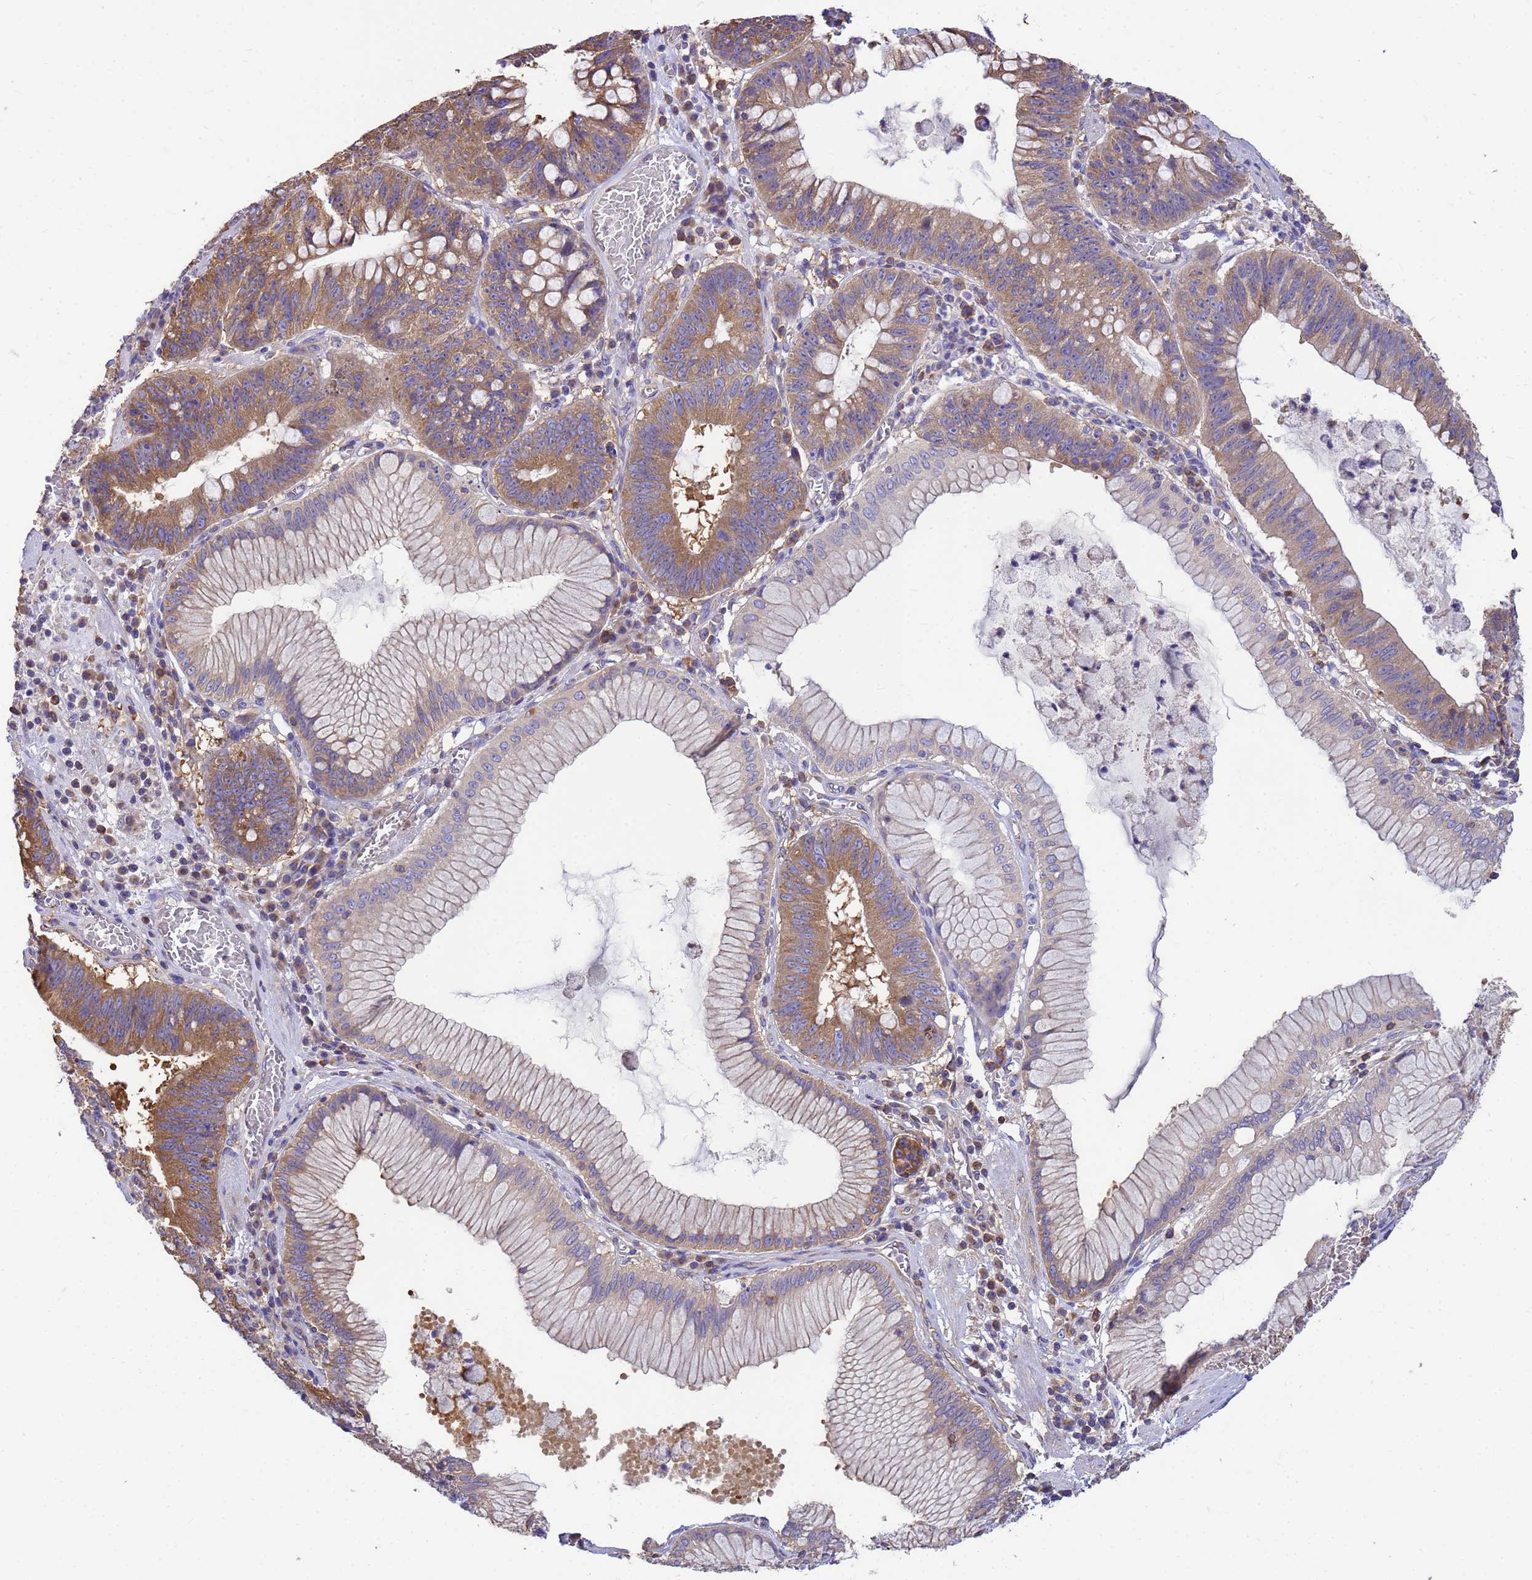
{"staining": {"intensity": "moderate", "quantity": ">75%", "location": "cytoplasmic/membranous"}, "tissue": "stomach cancer", "cell_type": "Tumor cells", "image_type": "cancer", "snomed": [{"axis": "morphology", "description": "Adenocarcinoma, NOS"}, {"axis": "topography", "description": "Stomach"}], "caption": "Immunohistochemistry of human stomach cancer displays medium levels of moderate cytoplasmic/membranous expression in approximately >75% of tumor cells. (DAB = brown stain, brightfield microscopy at high magnification).", "gene": "TUBB1", "patient": {"sex": "male", "age": 59}}